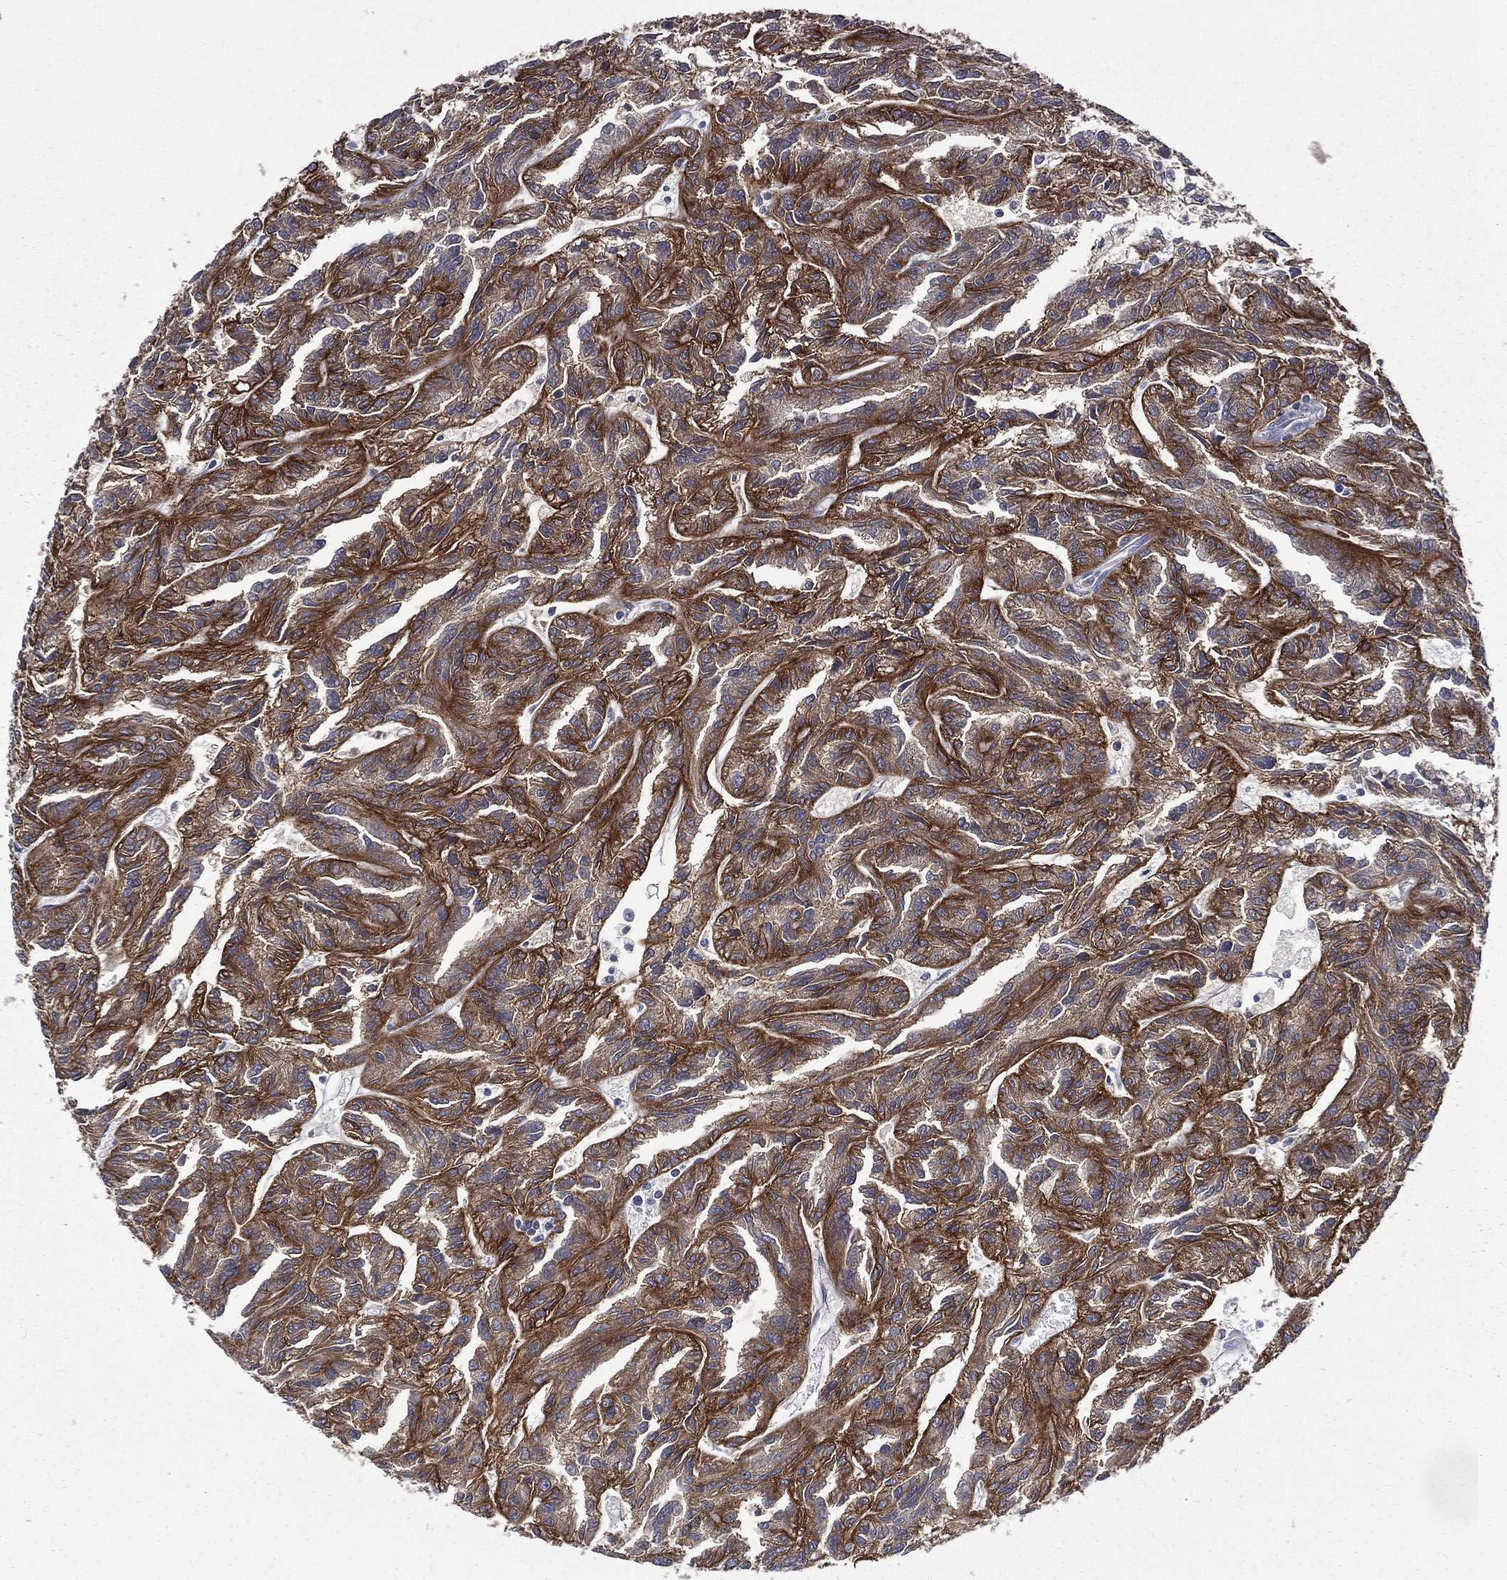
{"staining": {"intensity": "strong", "quantity": ">75%", "location": "cytoplasmic/membranous"}, "tissue": "renal cancer", "cell_type": "Tumor cells", "image_type": "cancer", "snomed": [{"axis": "morphology", "description": "Adenocarcinoma, NOS"}, {"axis": "topography", "description": "Kidney"}], "caption": "A photomicrograph showing strong cytoplasmic/membranous positivity in about >75% of tumor cells in renal adenocarcinoma, as visualized by brown immunohistochemical staining.", "gene": "CA12", "patient": {"sex": "male", "age": 79}}